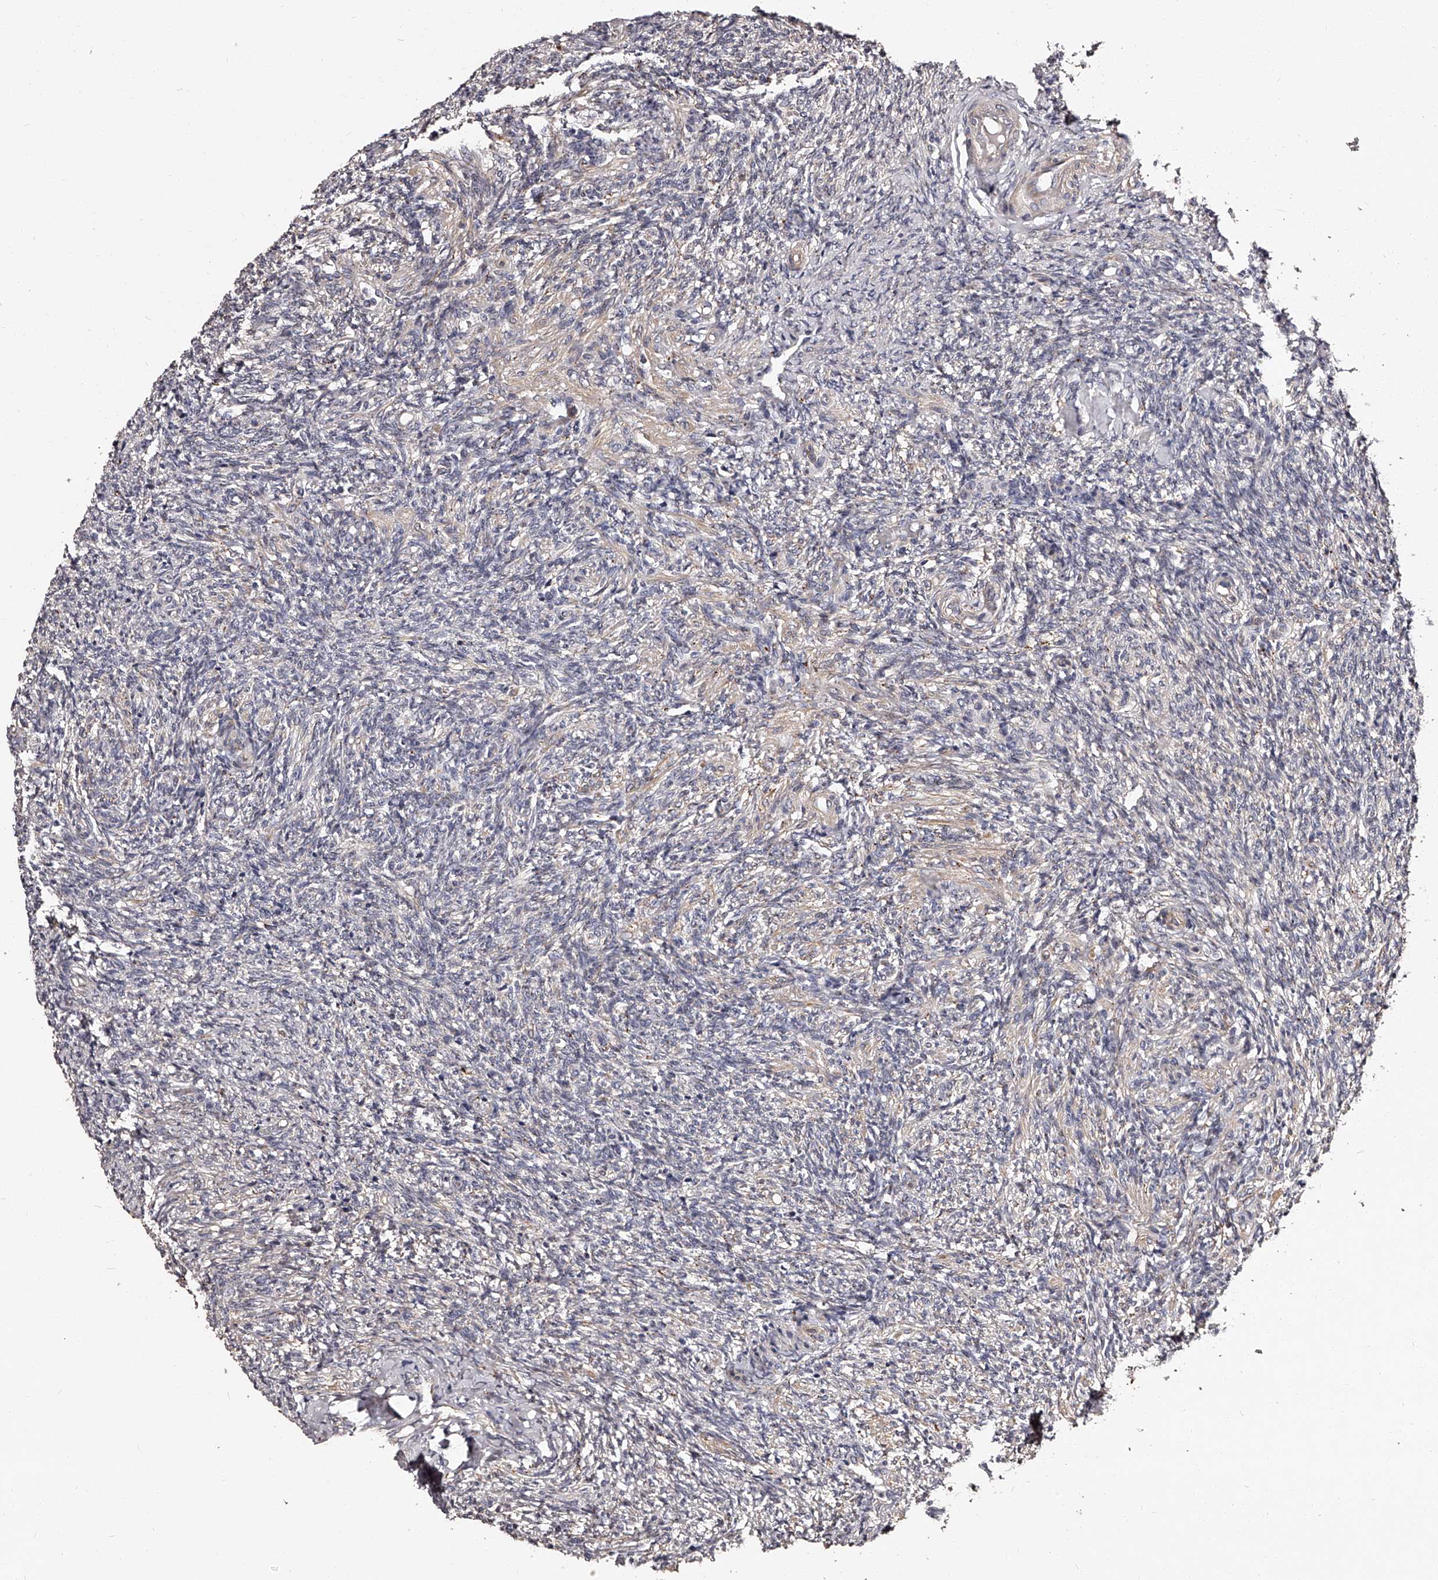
{"staining": {"intensity": "weak", "quantity": ">75%", "location": "cytoplasmic/membranous"}, "tissue": "ovary", "cell_type": "Follicle cells", "image_type": "normal", "snomed": [{"axis": "morphology", "description": "Normal tissue, NOS"}, {"axis": "topography", "description": "Ovary"}], "caption": "Ovary stained with a brown dye exhibits weak cytoplasmic/membranous positive expression in approximately >75% of follicle cells.", "gene": "RSC1A1", "patient": {"sex": "female", "age": 41}}